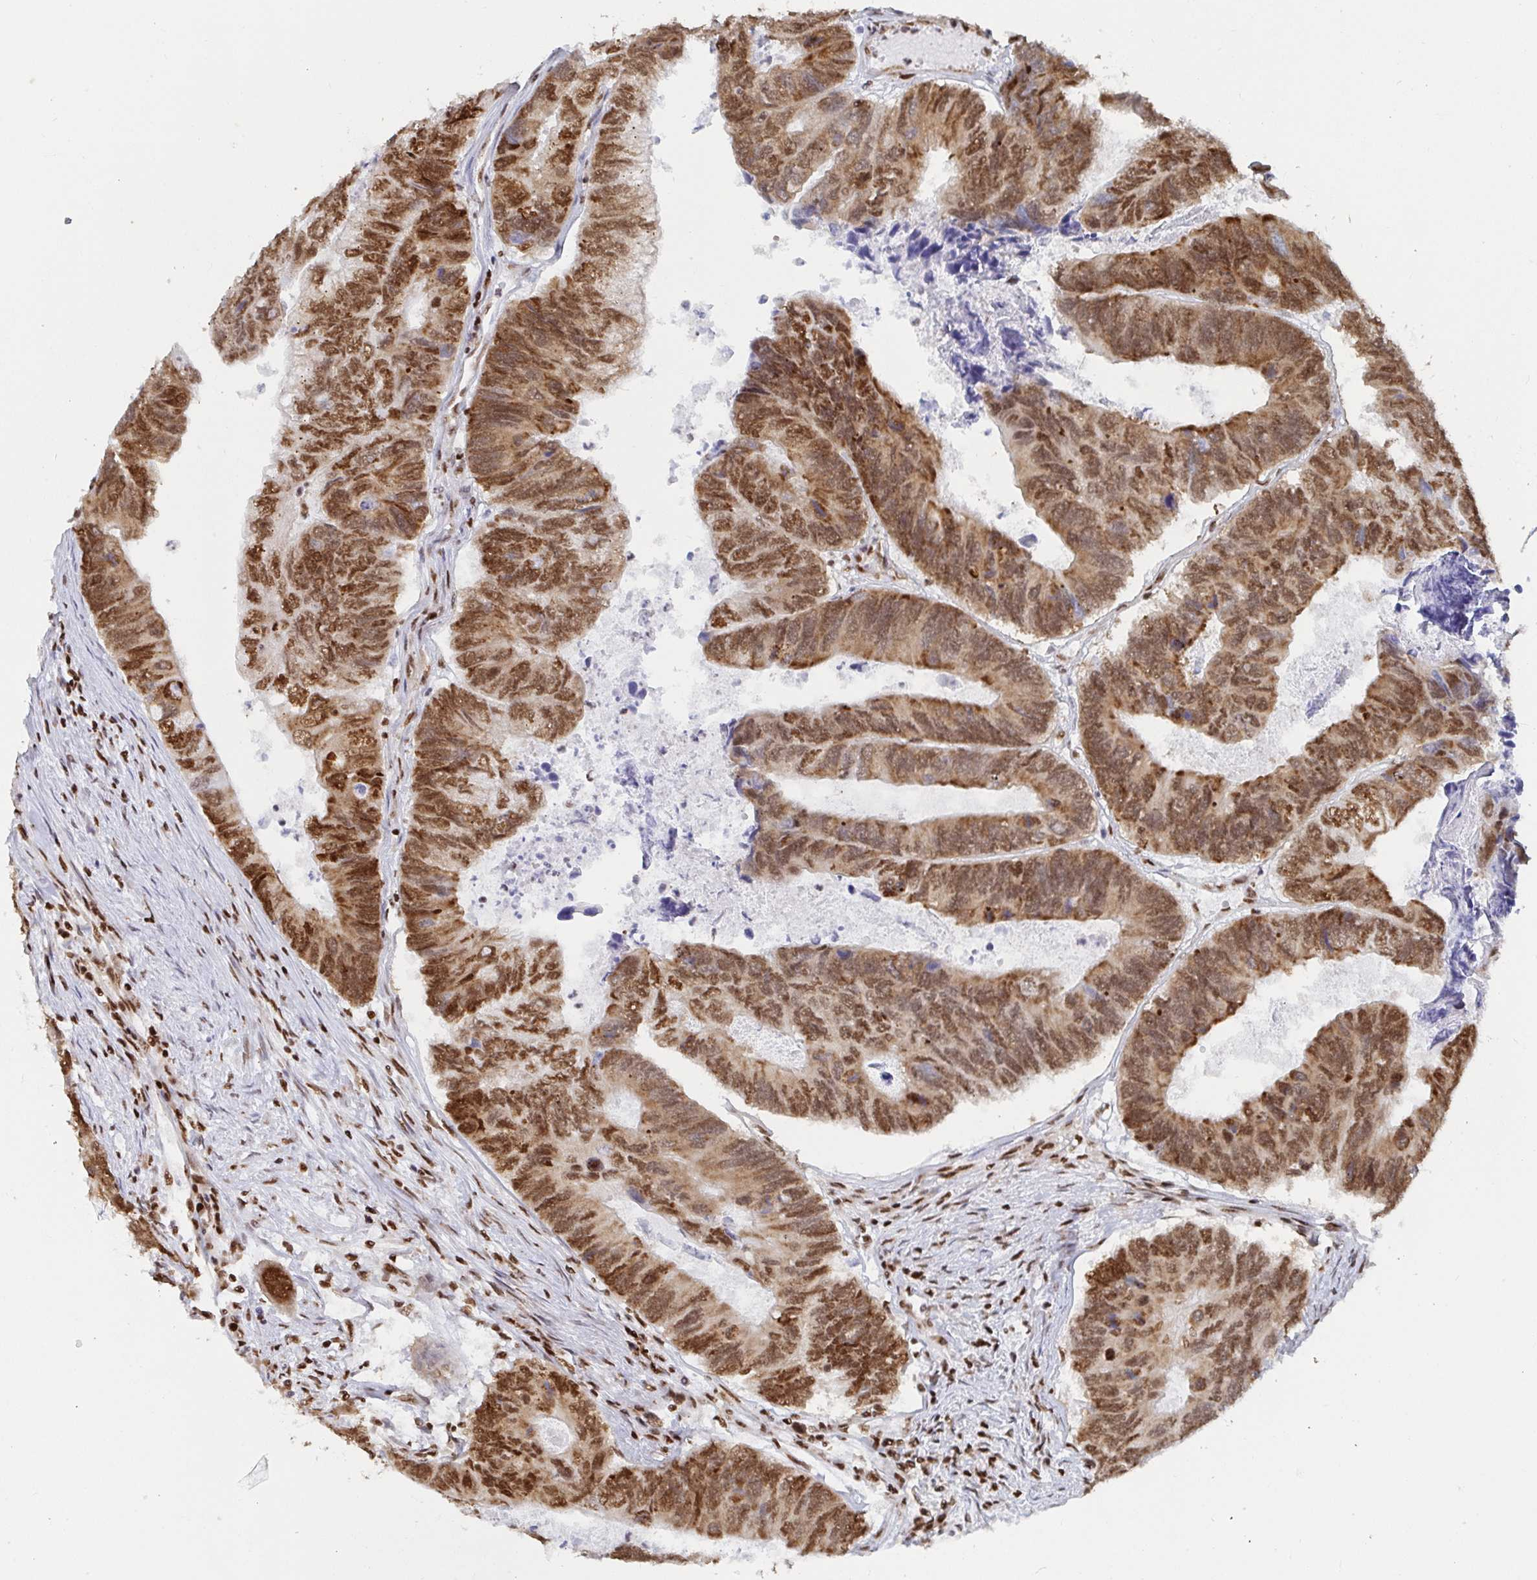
{"staining": {"intensity": "moderate", "quantity": ">75%", "location": "cytoplasmic/membranous,nuclear"}, "tissue": "colorectal cancer", "cell_type": "Tumor cells", "image_type": "cancer", "snomed": [{"axis": "morphology", "description": "Adenocarcinoma, NOS"}, {"axis": "topography", "description": "Colon"}], "caption": "Protein expression analysis of adenocarcinoma (colorectal) reveals moderate cytoplasmic/membranous and nuclear positivity in about >75% of tumor cells.", "gene": "EWSR1", "patient": {"sex": "female", "age": 67}}